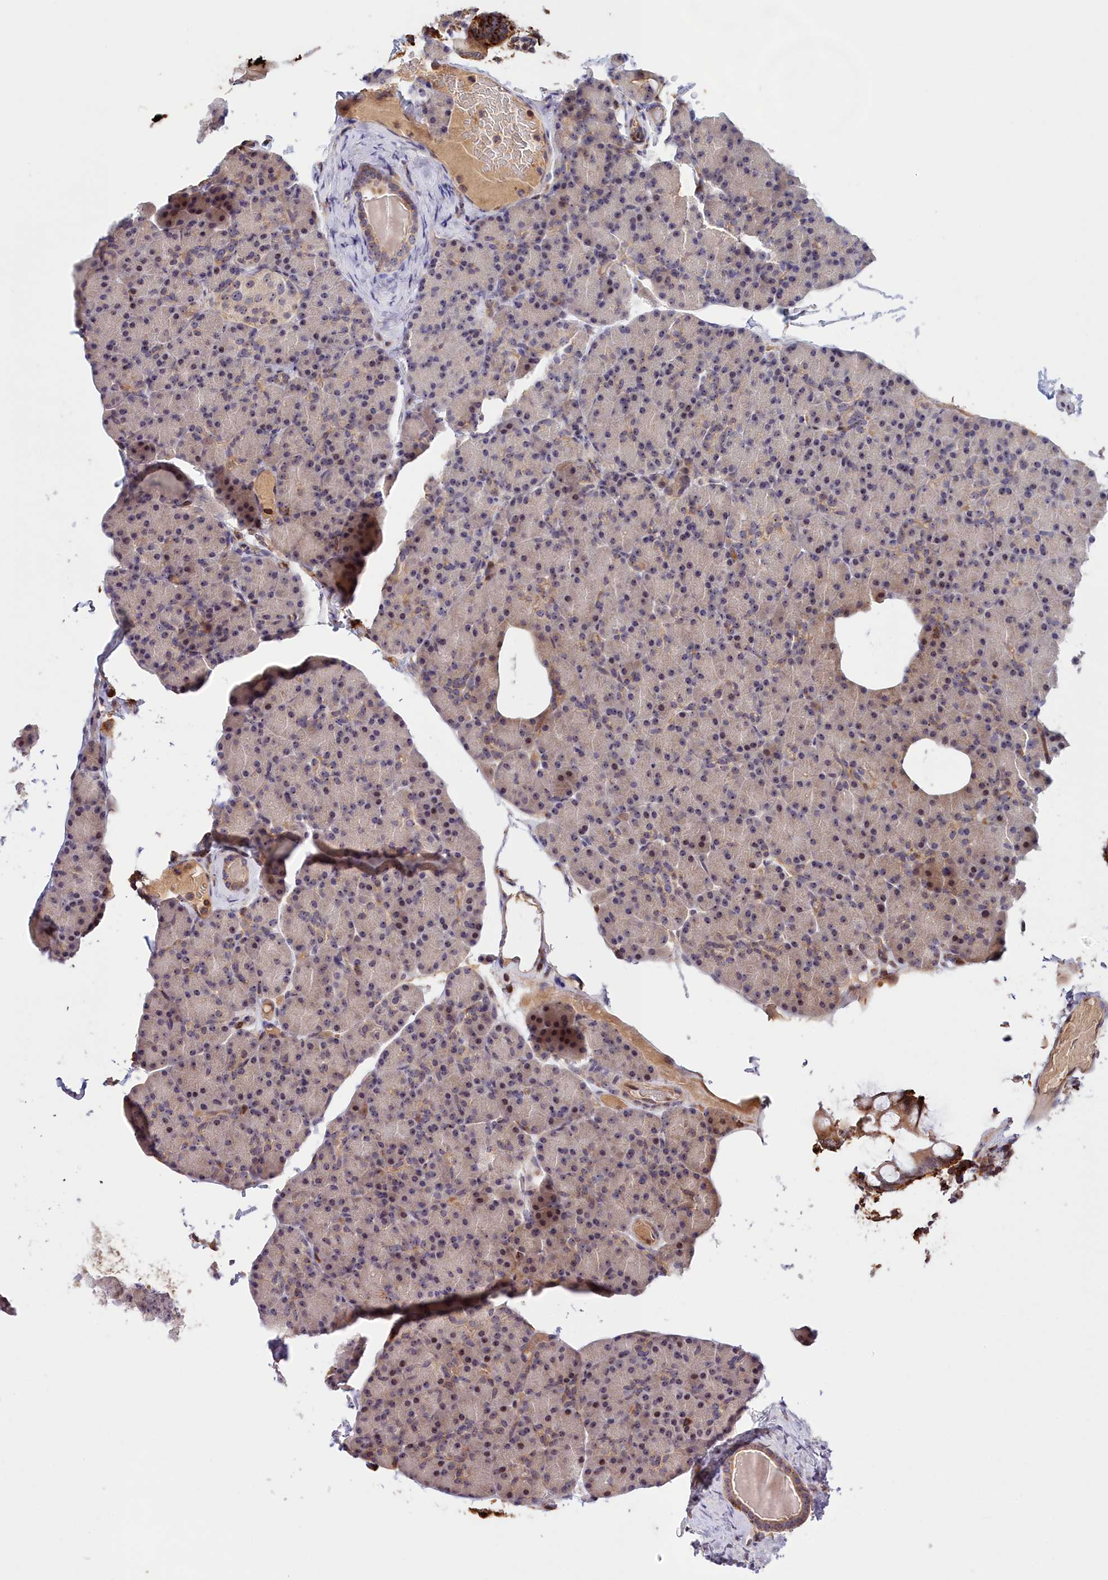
{"staining": {"intensity": "moderate", "quantity": "25%-75%", "location": "cytoplasmic/membranous,nuclear"}, "tissue": "pancreas", "cell_type": "Exocrine glandular cells", "image_type": "normal", "snomed": [{"axis": "morphology", "description": "Normal tissue, NOS"}, {"axis": "topography", "description": "Pancreas"}], "caption": "Immunohistochemistry (IHC) image of normal pancreas: human pancreas stained using immunohistochemistry exhibits medium levels of moderate protein expression localized specifically in the cytoplasmic/membranous,nuclear of exocrine glandular cells, appearing as a cytoplasmic/membranous,nuclear brown color.", "gene": "NEURL4", "patient": {"sex": "female", "age": 43}}